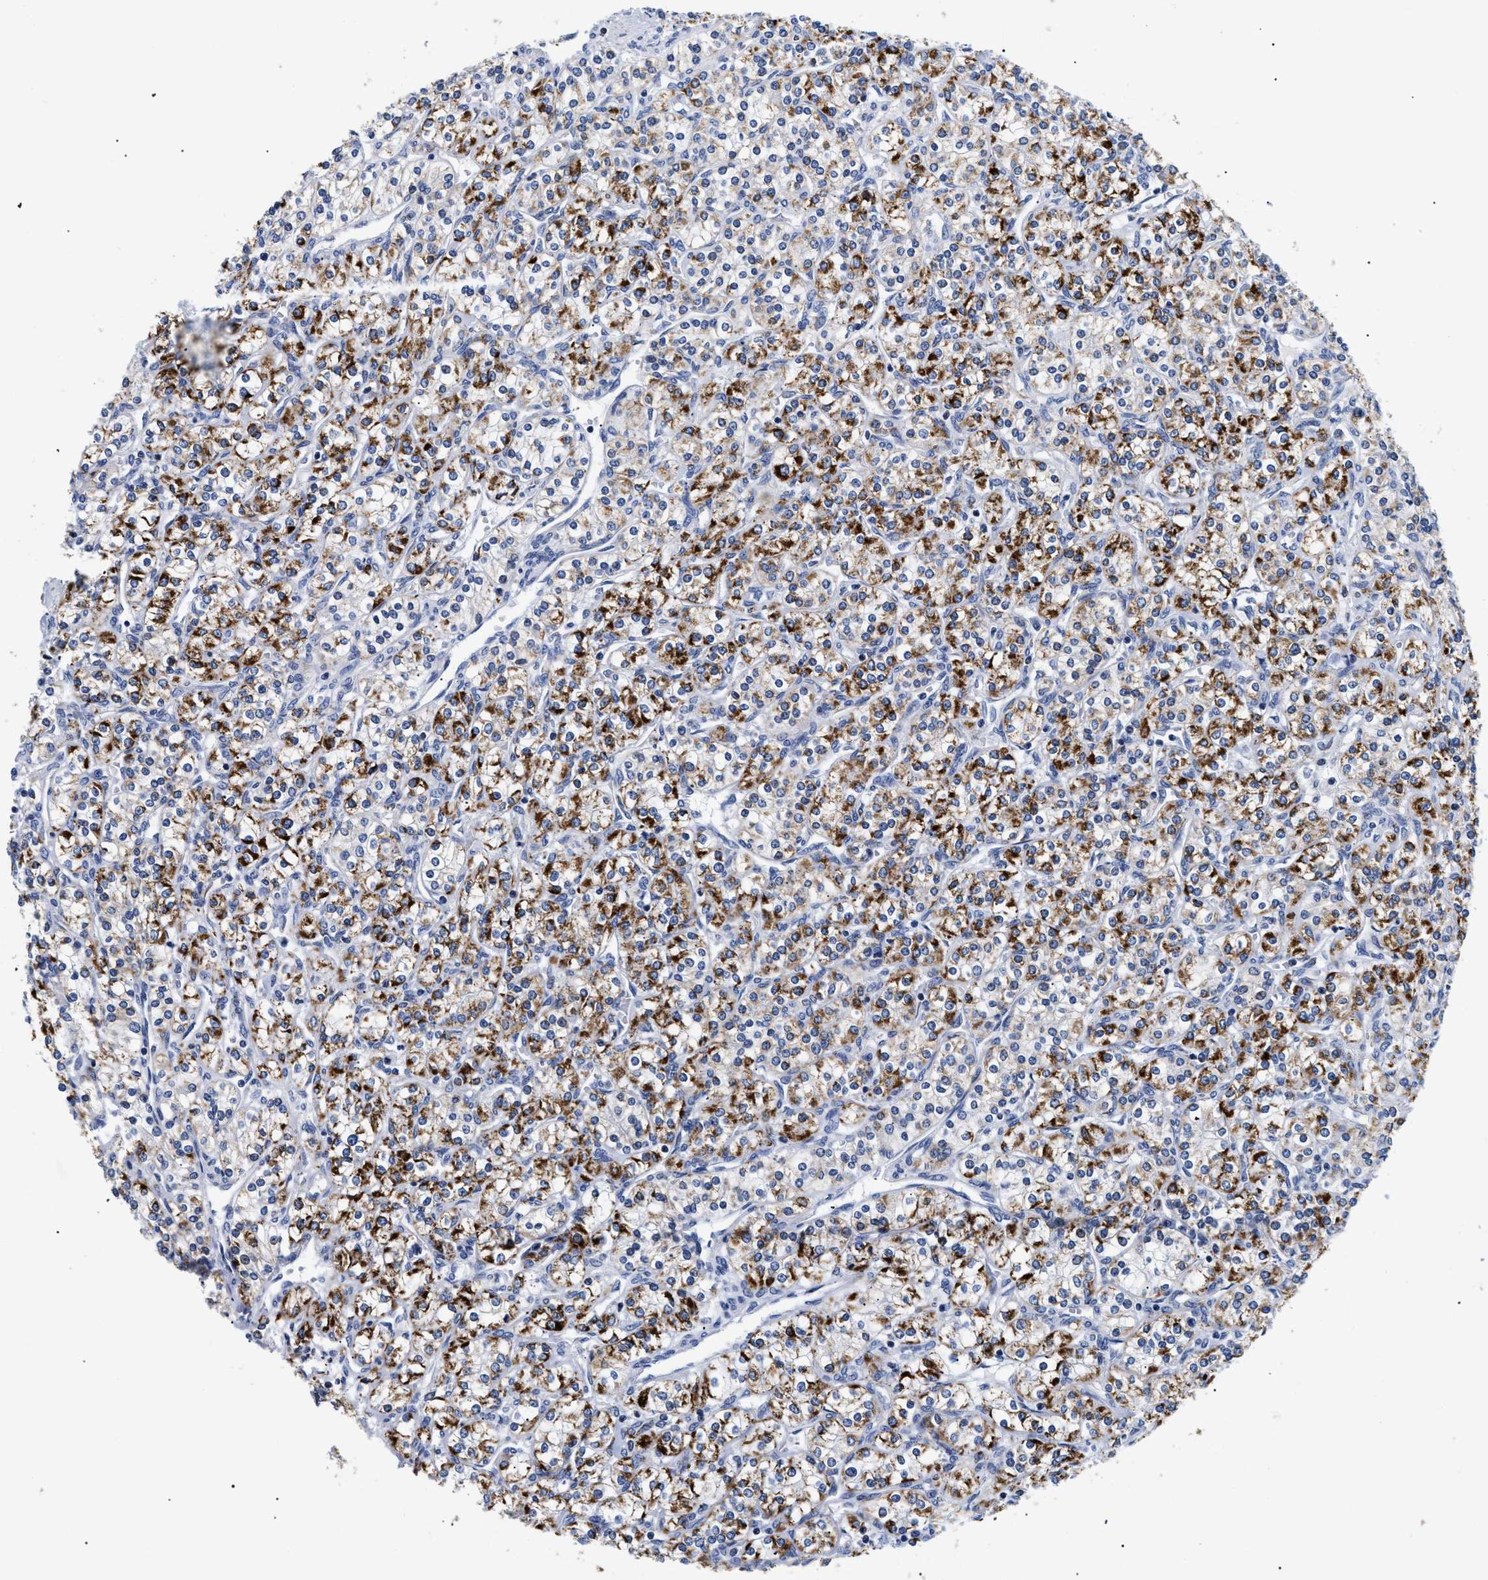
{"staining": {"intensity": "strong", "quantity": "25%-75%", "location": "cytoplasmic/membranous"}, "tissue": "renal cancer", "cell_type": "Tumor cells", "image_type": "cancer", "snomed": [{"axis": "morphology", "description": "Adenocarcinoma, NOS"}, {"axis": "topography", "description": "Kidney"}], "caption": "The immunohistochemical stain shows strong cytoplasmic/membranous expression in tumor cells of renal cancer tissue. The staining is performed using DAB (3,3'-diaminobenzidine) brown chromogen to label protein expression. The nuclei are counter-stained blue using hematoxylin.", "gene": "GPR149", "patient": {"sex": "male", "age": 77}}